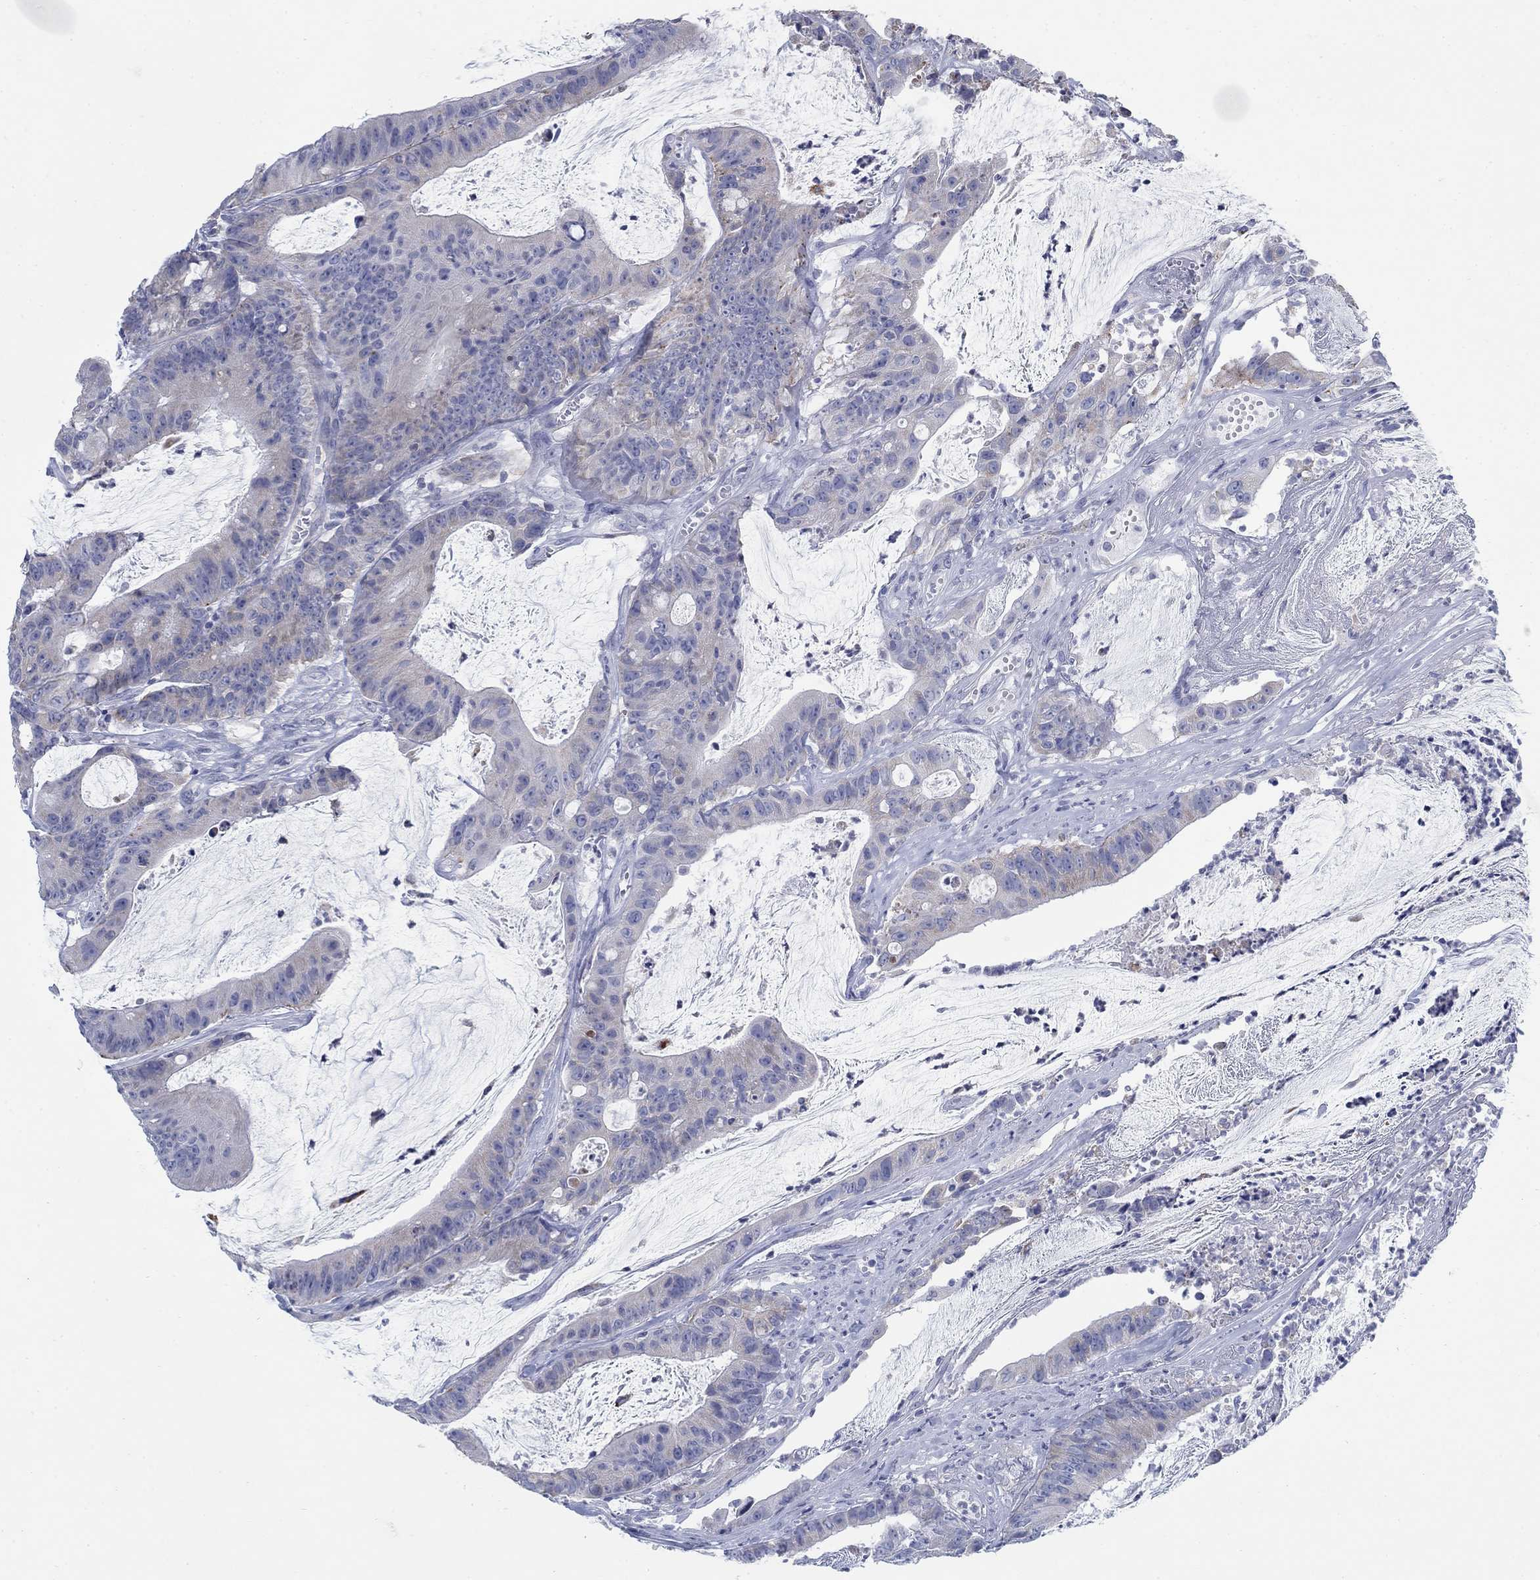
{"staining": {"intensity": "weak", "quantity": "<25%", "location": "cytoplasmic/membranous"}, "tissue": "colorectal cancer", "cell_type": "Tumor cells", "image_type": "cancer", "snomed": [{"axis": "morphology", "description": "Adenocarcinoma, NOS"}, {"axis": "topography", "description": "Colon"}], "caption": "A micrograph of colorectal adenocarcinoma stained for a protein exhibits no brown staining in tumor cells.", "gene": "SCCPDH", "patient": {"sex": "female", "age": 69}}